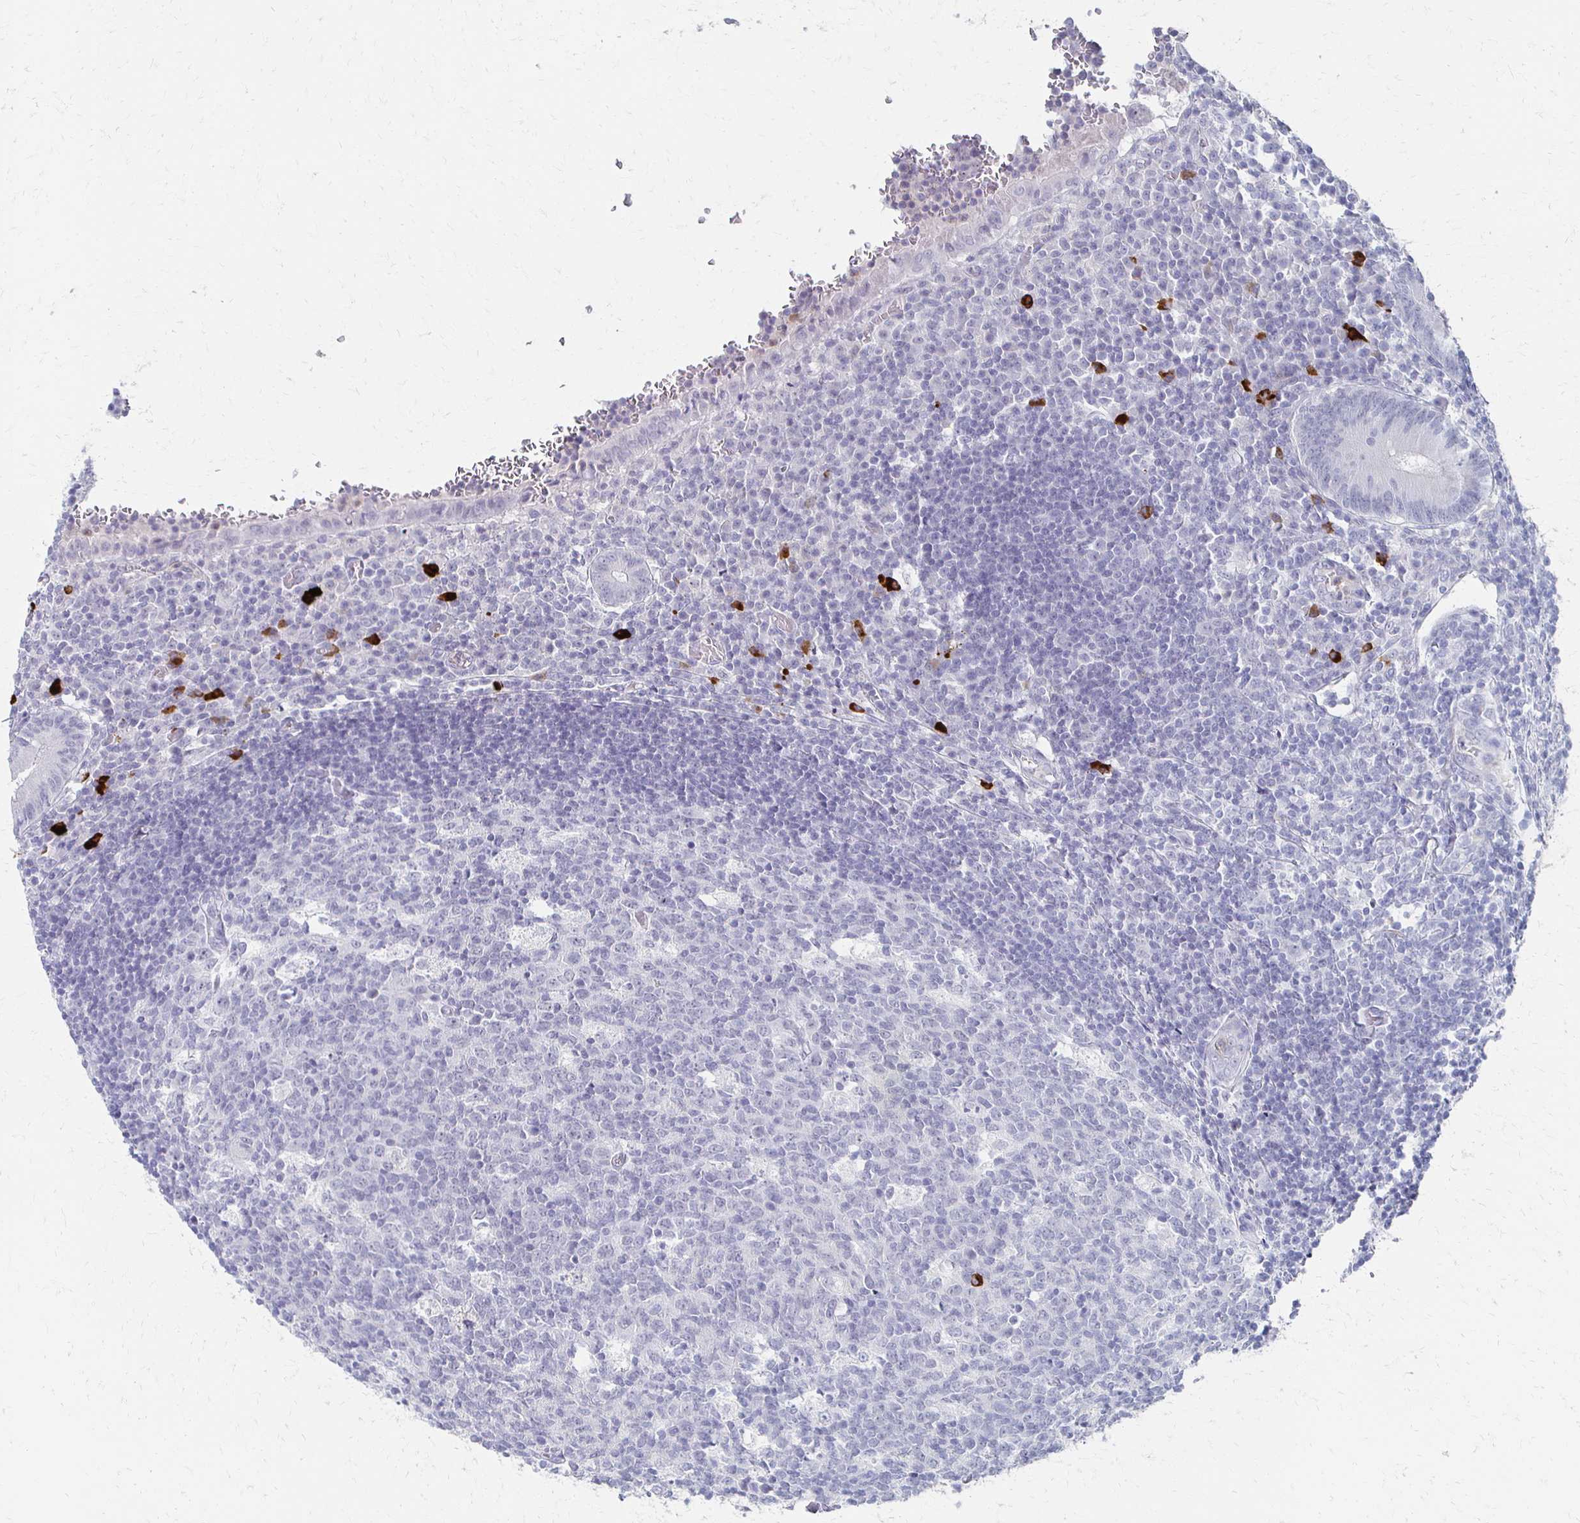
{"staining": {"intensity": "negative", "quantity": "none", "location": "none"}, "tissue": "appendix", "cell_type": "Glandular cells", "image_type": "normal", "snomed": [{"axis": "morphology", "description": "Normal tissue, NOS"}, {"axis": "topography", "description": "Appendix"}], "caption": "This is an immunohistochemistry histopathology image of benign human appendix. There is no staining in glandular cells.", "gene": "CXCR2", "patient": {"sex": "male", "age": 18}}